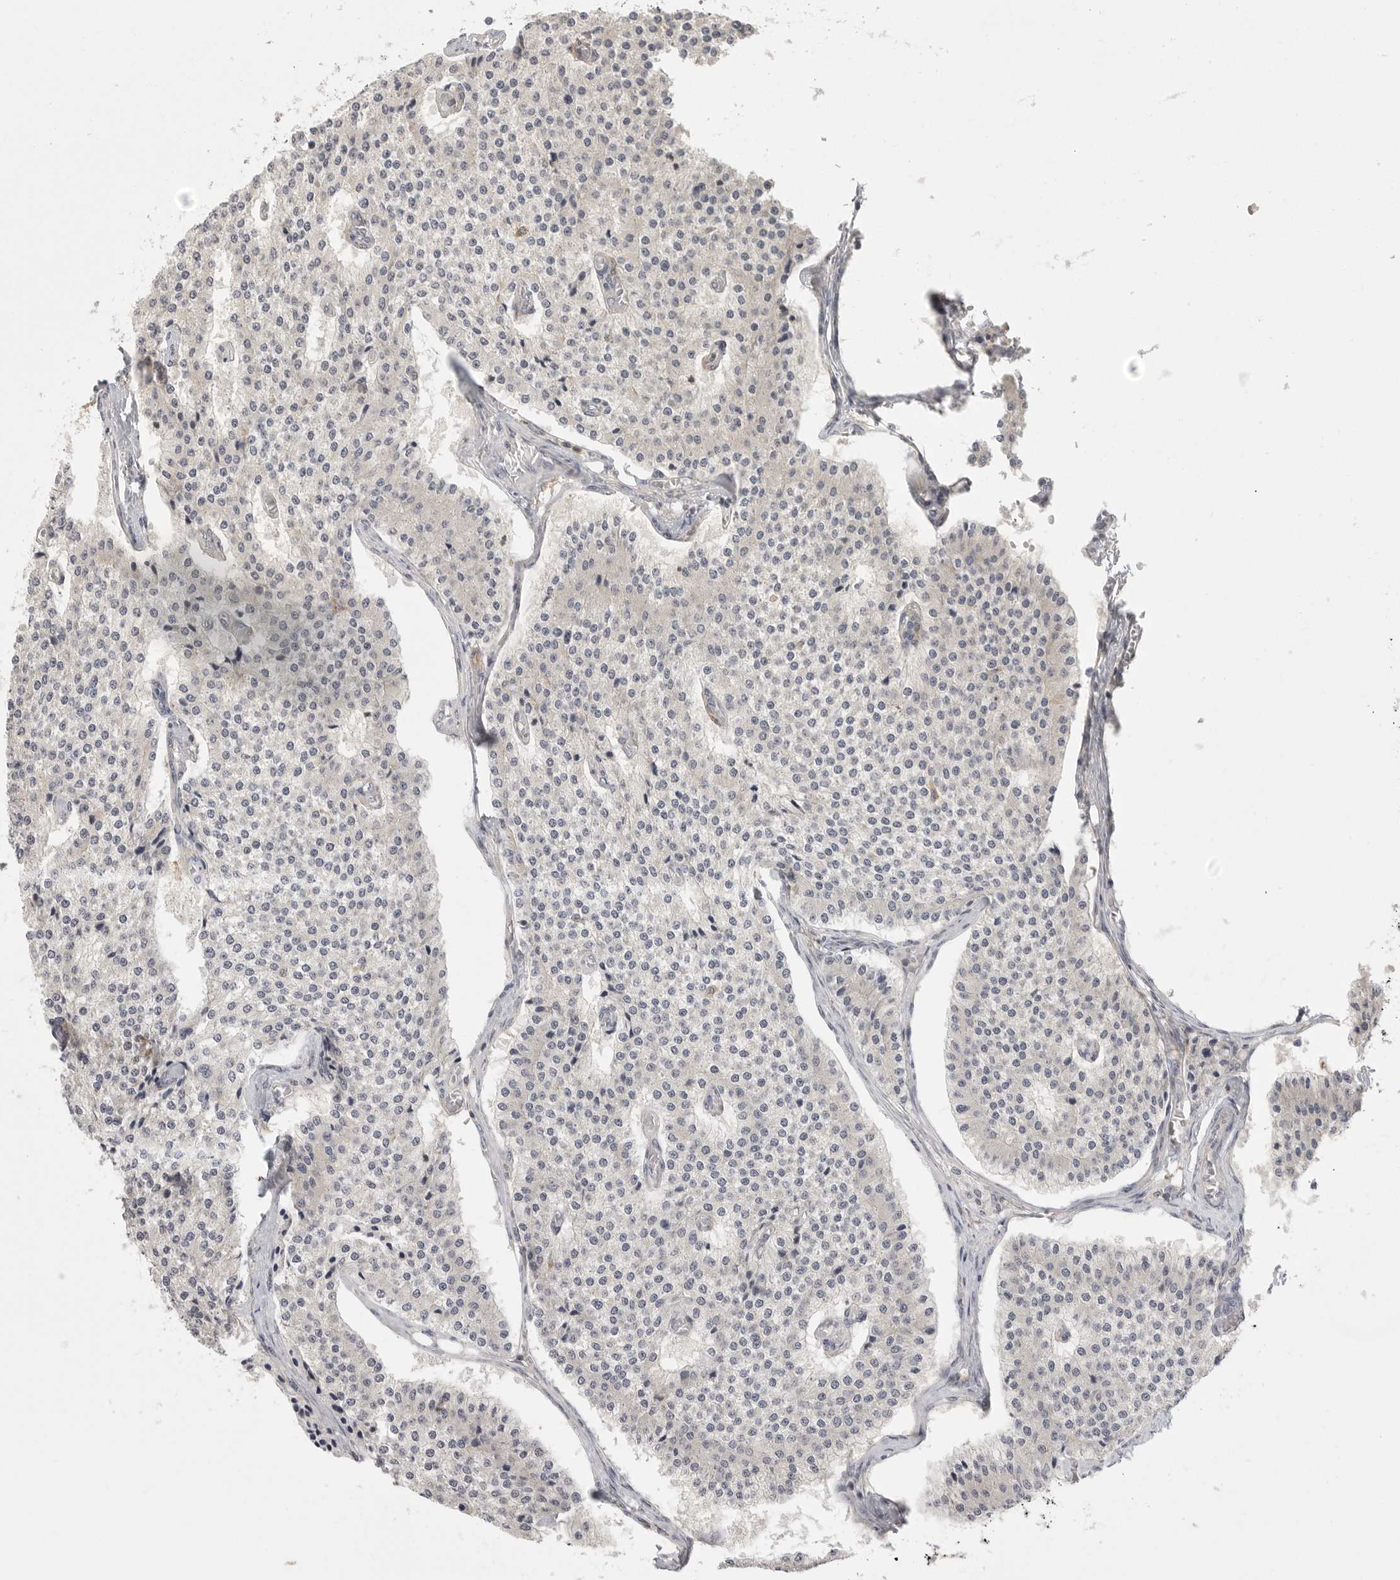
{"staining": {"intensity": "negative", "quantity": "none", "location": "none"}, "tissue": "carcinoid", "cell_type": "Tumor cells", "image_type": "cancer", "snomed": [{"axis": "morphology", "description": "Carcinoid, malignant, NOS"}, {"axis": "topography", "description": "Colon"}], "caption": "Carcinoid was stained to show a protein in brown. There is no significant expression in tumor cells.", "gene": "DBNL", "patient": {"sex": "female", "age": 52}}